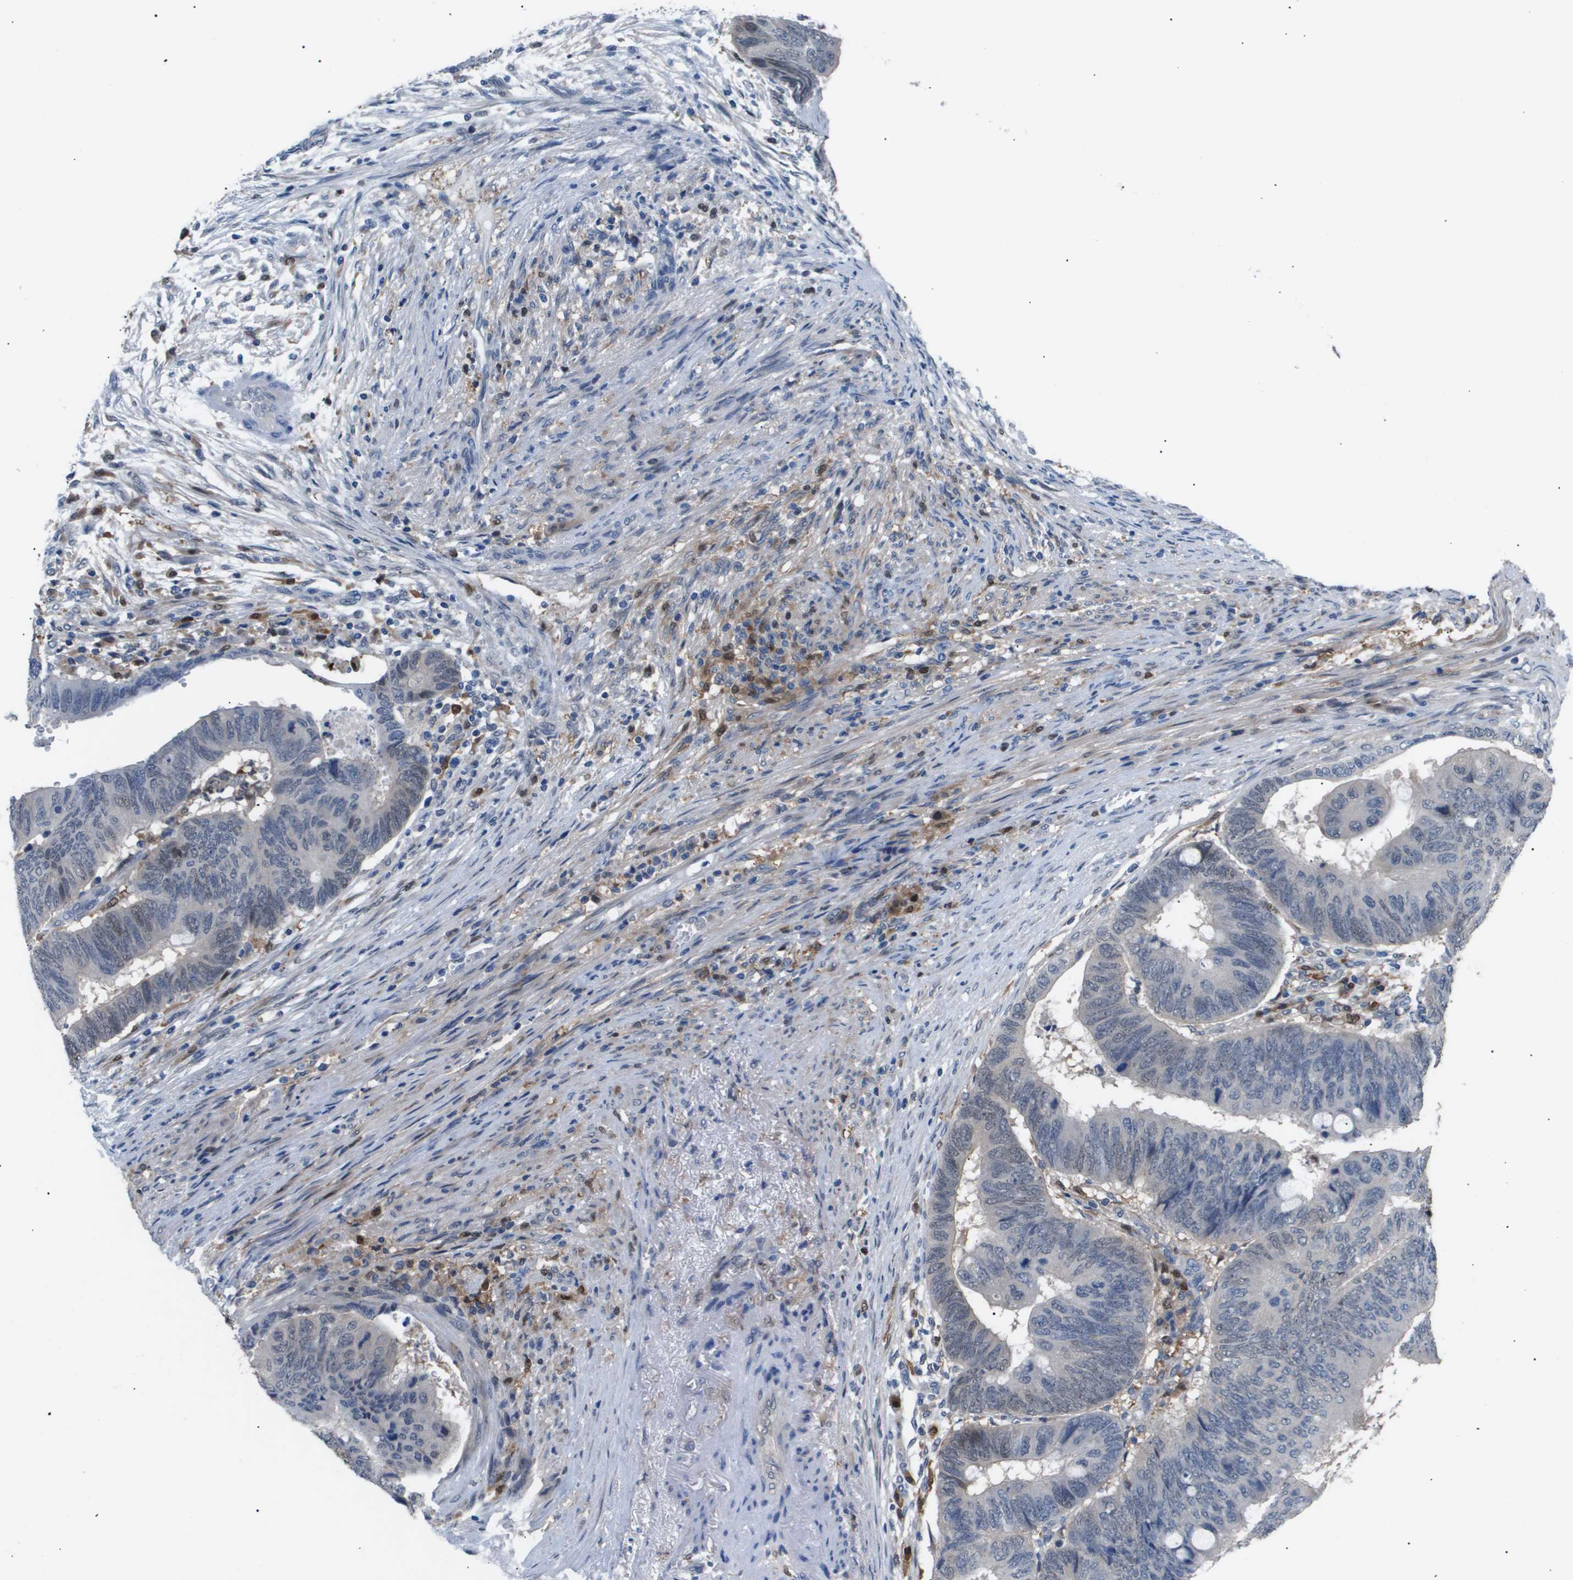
{"staining": {"intensity": "weak", "quantity": "<25%", "location": "nuclear"}, "tissue": "colorectal cancer", "cell_type": "Tumor cells", "image_type": "cancer", "snomed": [{"axis": "morphology", "description": "Normal tissue, NOS"}, {"axis": "morphology", "description": "Adenocarcinoma, NOS"}, {"axis": "topography", "description": "Rectum"}, {"axis": "topography", "description": "Peripheral nerve tissue"}], "caption": "An IHC photomicrograph of colorectal adenocarcinoma is shown. There is no staining in tumor cells of colorectal adenocarcinoma.", "gene": "AKR1A1", "patient": {"sex": "male", "age": 92}}